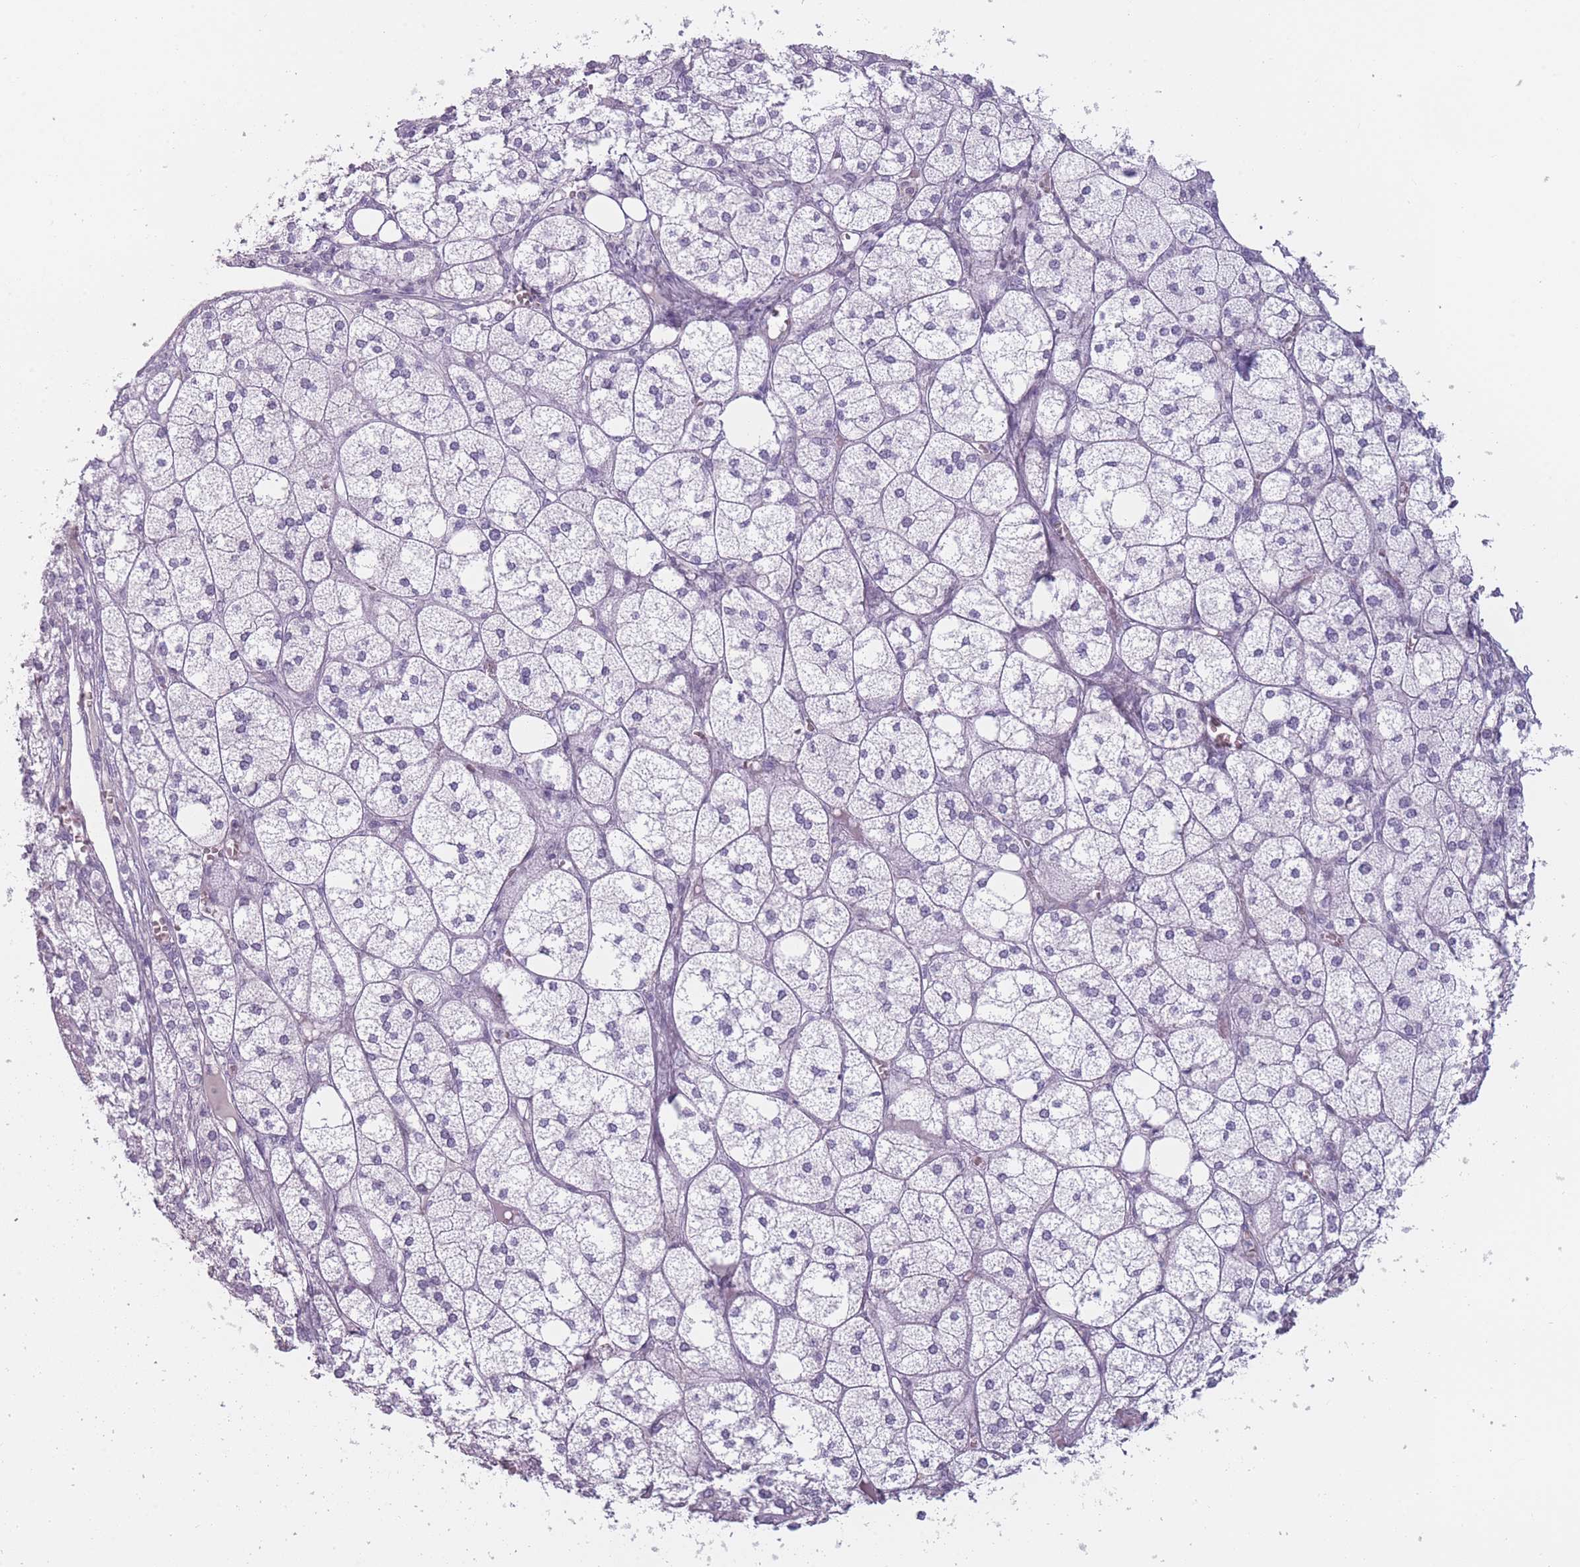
{"staining": {"intensity": "negative", "quantity": "none", "location": "none"}, "tissue": "adrenal gland", "cell_type": "Glandular cells", "image_type": "normal", "snomed": [{"axis": "morphology", "description": "Normal tissue, NOS"}, {"axis": "topography", "description": "Adrenal gland"}], "caption": "High power microscopy image of an immunohistochemistry (IHC) histopathology image of unremarkable adrenal gland, revealing no significant staining in glandular cells. (DAB IHC with hematoxylin counter stain).", "gene": "PPFIA3", "patient": {"sex": "female", "age": 61}}